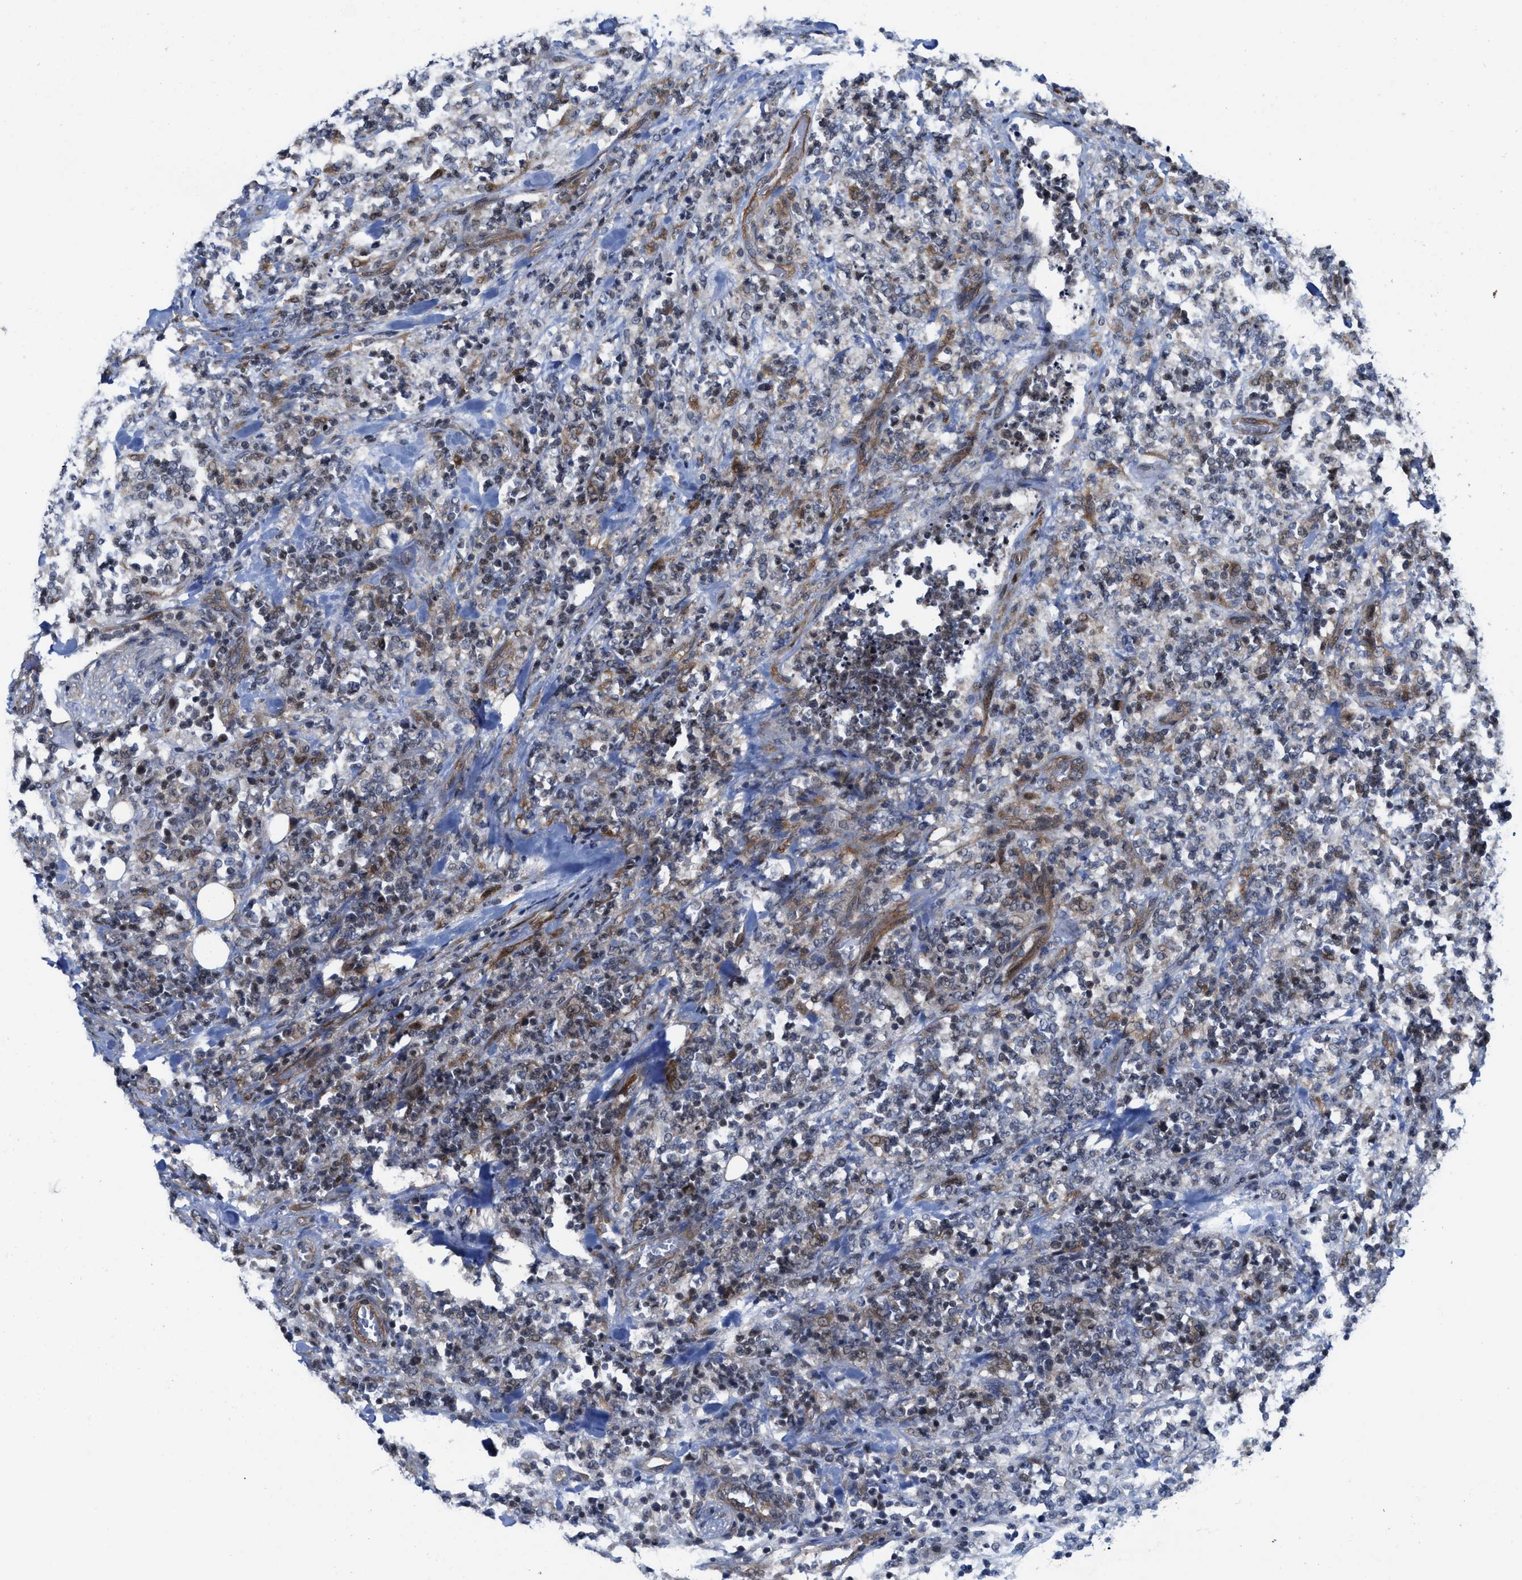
{"staining": {"intensity": "weak", "quantity": "<25%", "location": "cytoplasmic/membranous"}, "tissue": "lymphoma", "cell_type": "Tumor cells", "image_type": "cancer", "snomed": [{"axis": "morphology", "description": "Malignant lymphoma, non-Hodgkin's type, High grade"}, {"axis": "topography", "description": "Soft tissue"}], "caption": "DAB immunohistochemical staining of lymphoma reveals no significant staining in tumor cells.", "gene": "TGFB1I1", "patient": {"sex": "male", "age": 18}}